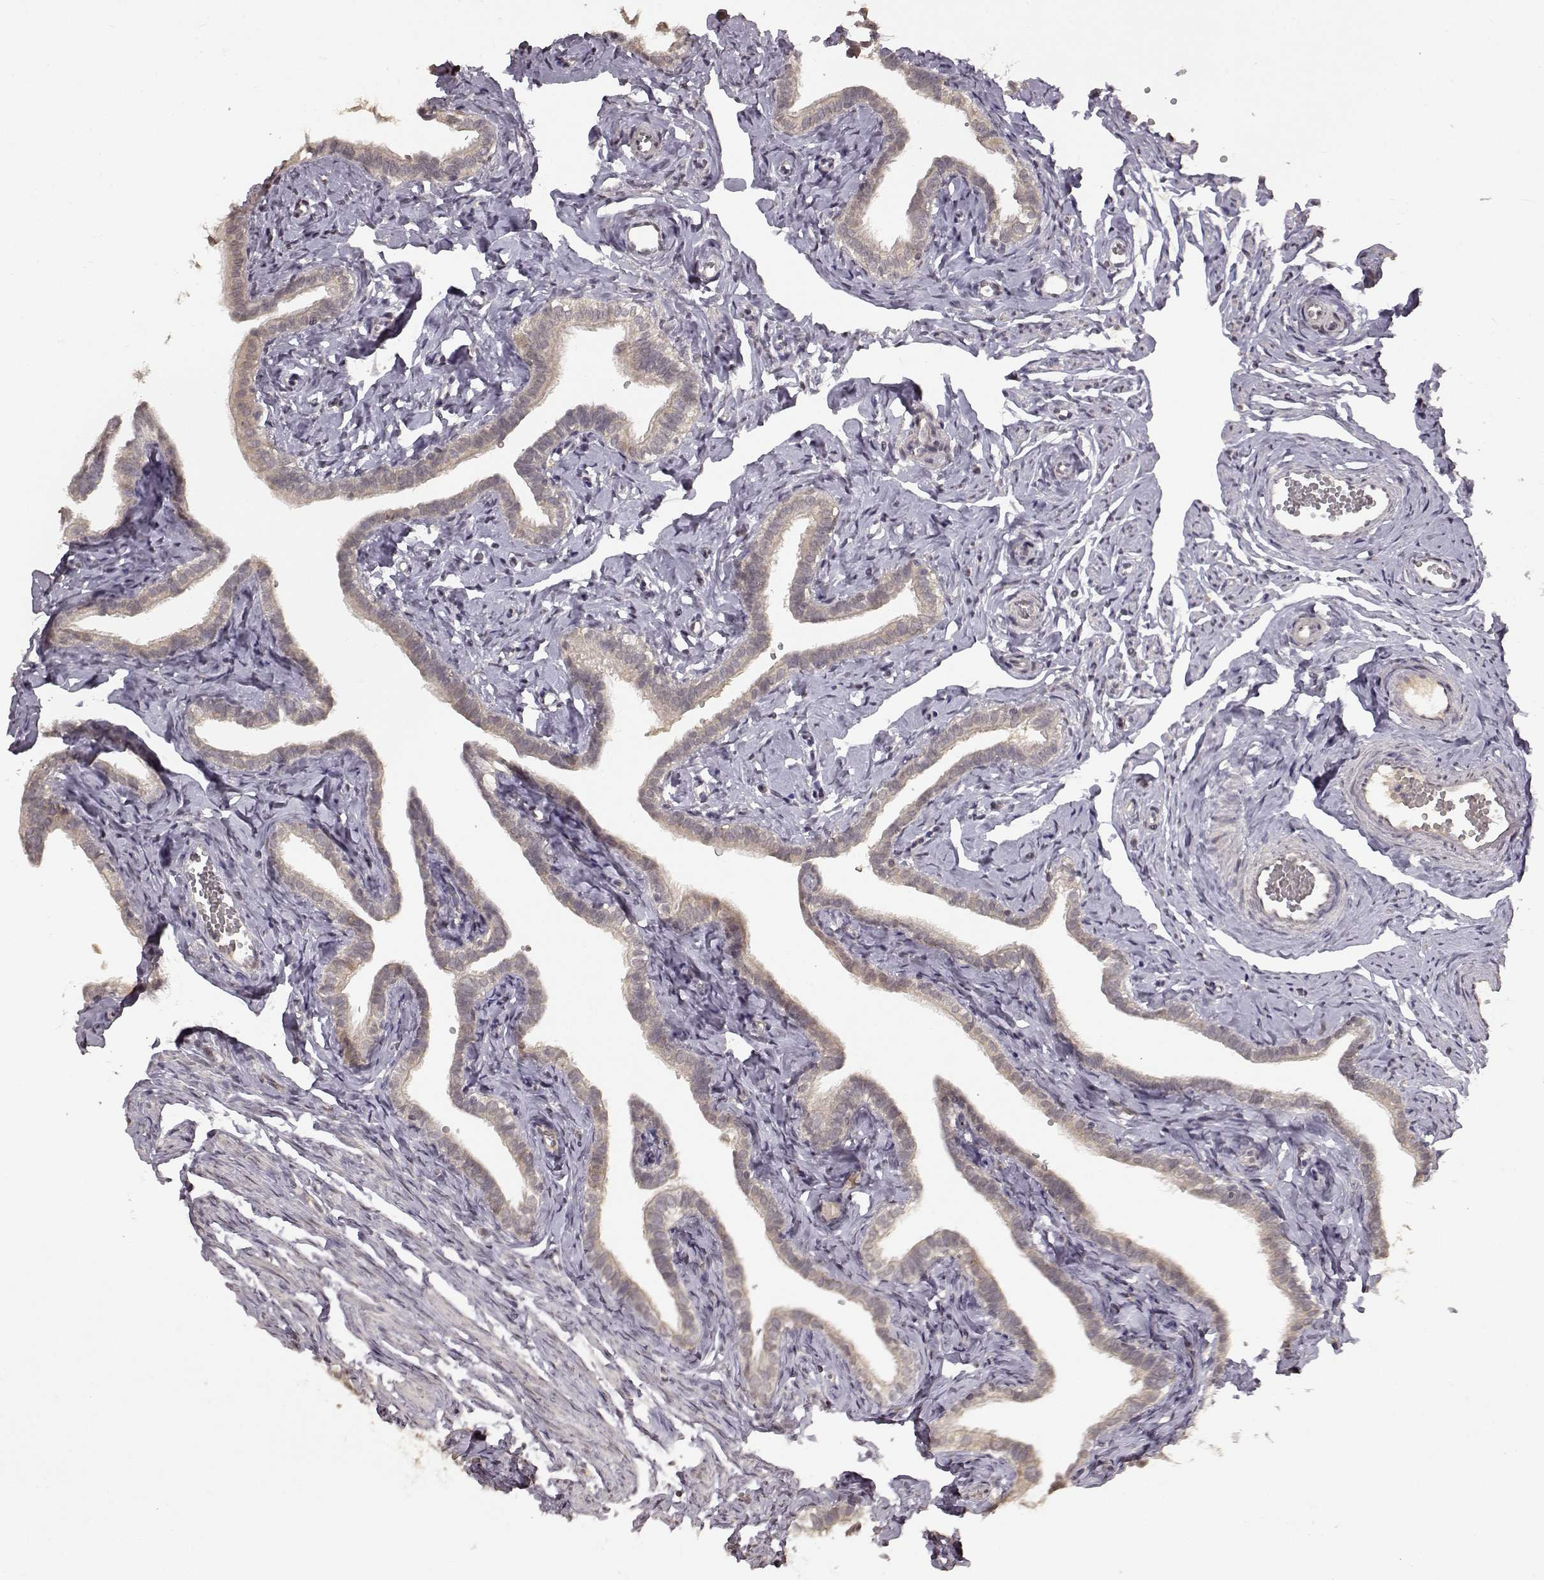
{"staining": {"intensity": "negative", "quantity": "none", "location": "none"}, "tissue": "fallopian tube", "cell_type": "Glandular cells", "image_type": "normal", "snomed": [{"axis": "morphology", "description": "Normal tissue, NOS"}, {"axis": "topography", "description": "Fallopian tube"}], "caption": "Fallopian tube stained for a protein using IHC reveals no positivity glandular cells.", "gene": "NTRK2", "patient": {"sex": "female", "age": 41}}